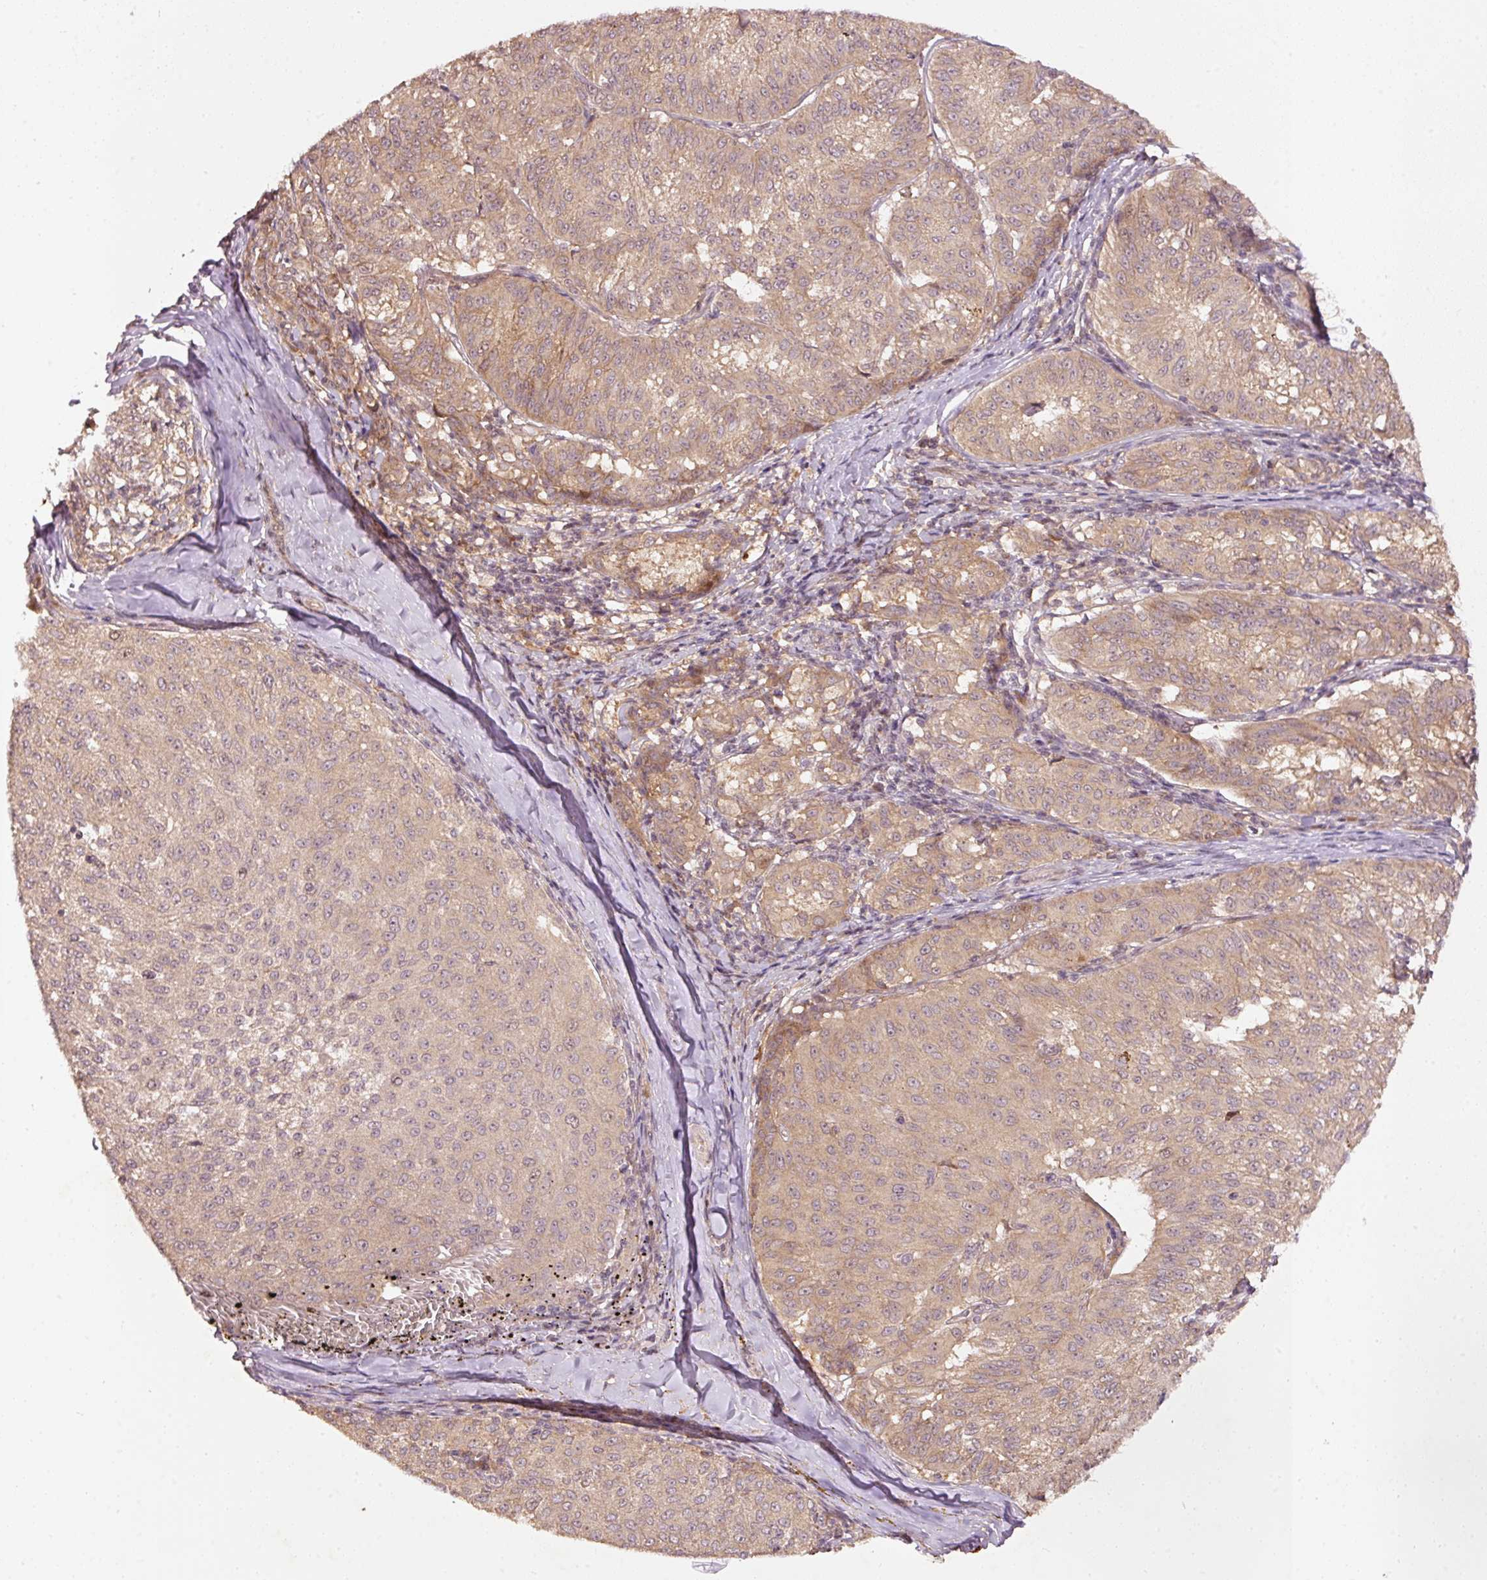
{"staining": {"intensity": "moderate", "quantity": ">75%", "location": "cytoplasmic/membranous"}, "tissue": "melanoma", "cell_type": "Tumor cells", "image_type": "cancer", "snomed": [{"axis": "morphology", "description": "Malignant melanoma, NOS"}, {"axis": "topography", "description": "Skin"}], "caption": "A histopathology image of melanoma stained for a protein reveals moderate cytoplasmic/membranous brown staining in tumor cells.", "gene": "PCDHB1", "patient": {"sex": "female", "age": 72}}